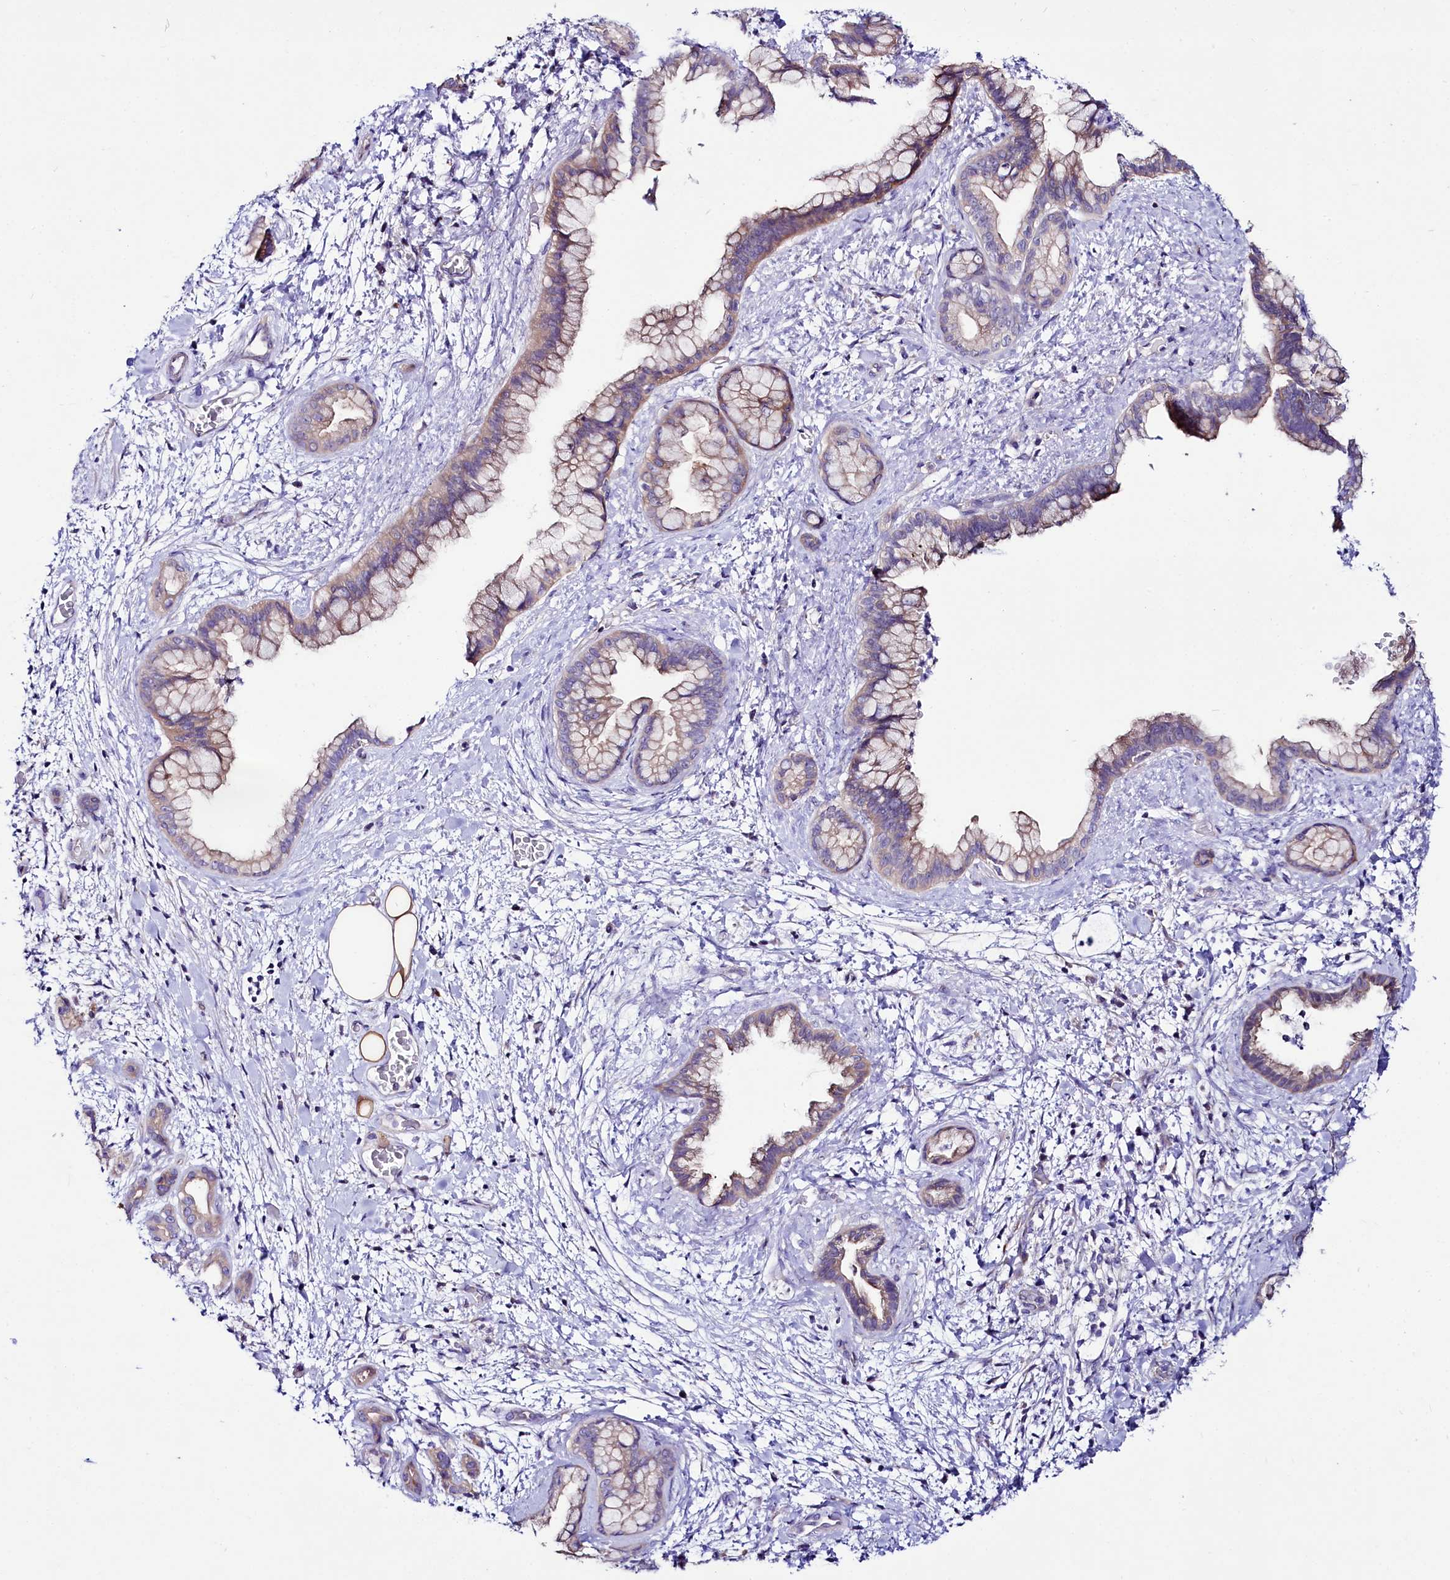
{"staining": {"intensity": "weak", "quantity": "25%-75%", "location": "cytoplasmic/membranous"}, "tissue": "pancreatic cancer", "cell_type": "Tumor cells", "image_type": "cancer", "snomed": [{"axis": "morphology", "description": "Adenocarcinoma, NOS"}, {"axis": "topography", "description": "Pancreas"}], "caption": "High-magnification brightfield microscopy of adenocarcinoma (pancreatic) stained with DAB (brown) and counterstained with hematoxylin (blue). tumor cells exhibit weak cytoplasmic/membranous staining is seen in approximately25%-75% of cells.", "gene": "ABHD5", "patient": {"sex": "female", "age": 78}}